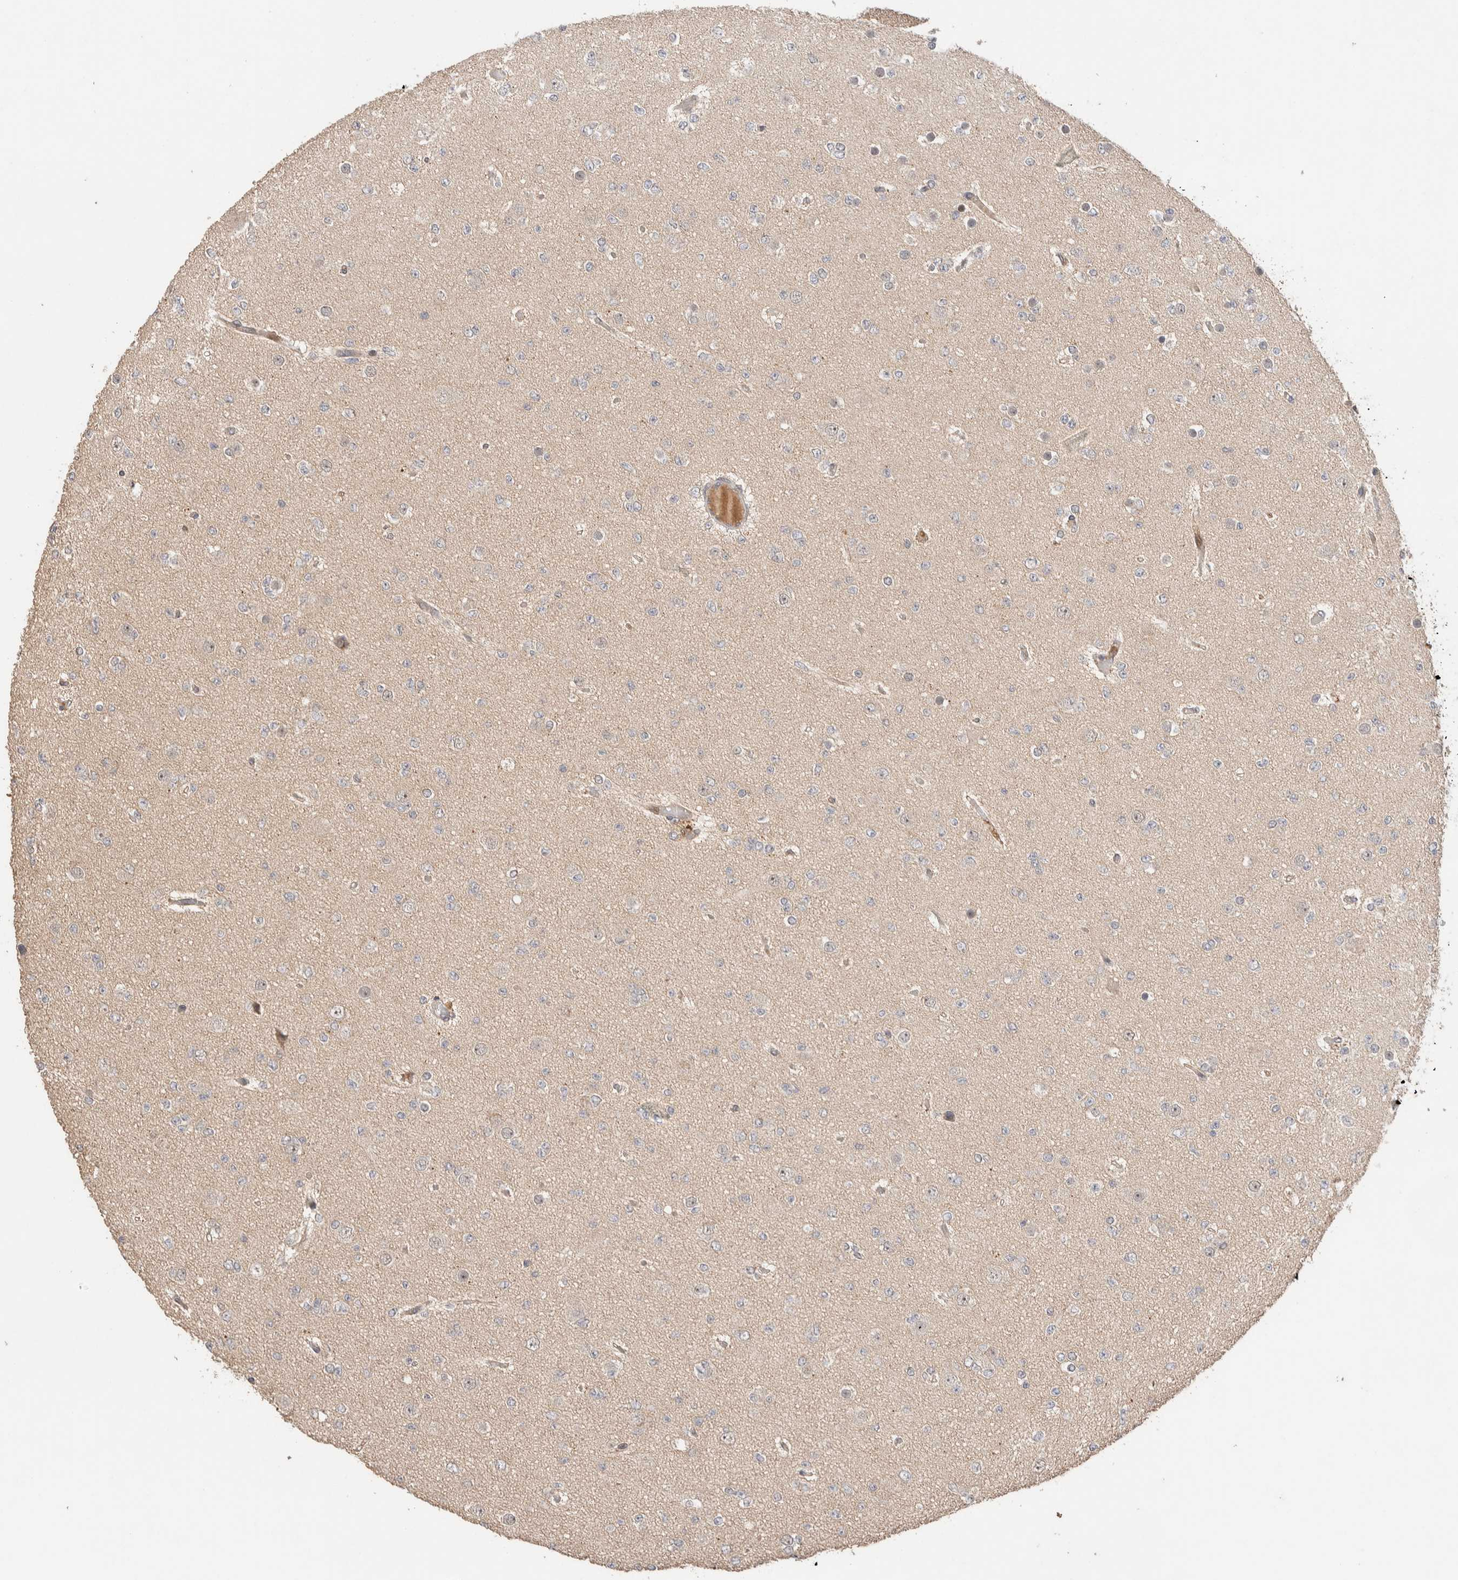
{"staining": {"intensity": "negative", "quantity": "none", "location": "none"}, "tissue": "glioma", "cell_type": "Tumor cells", "image_type": "cancer", "snomed": [{"axis": "morphology", "description": "Glioma, malignant, Low grade"}, {"axis": "topography", "description": "Brain"}], "caption": "Tumor cells show no significant positivity in malignant low-grade glioma. (Brightfield microscopy of DAB immunohistochemistry at high magnification).", "gene": "PRDM15", "patient": {"sex": "female", "age": 22}}